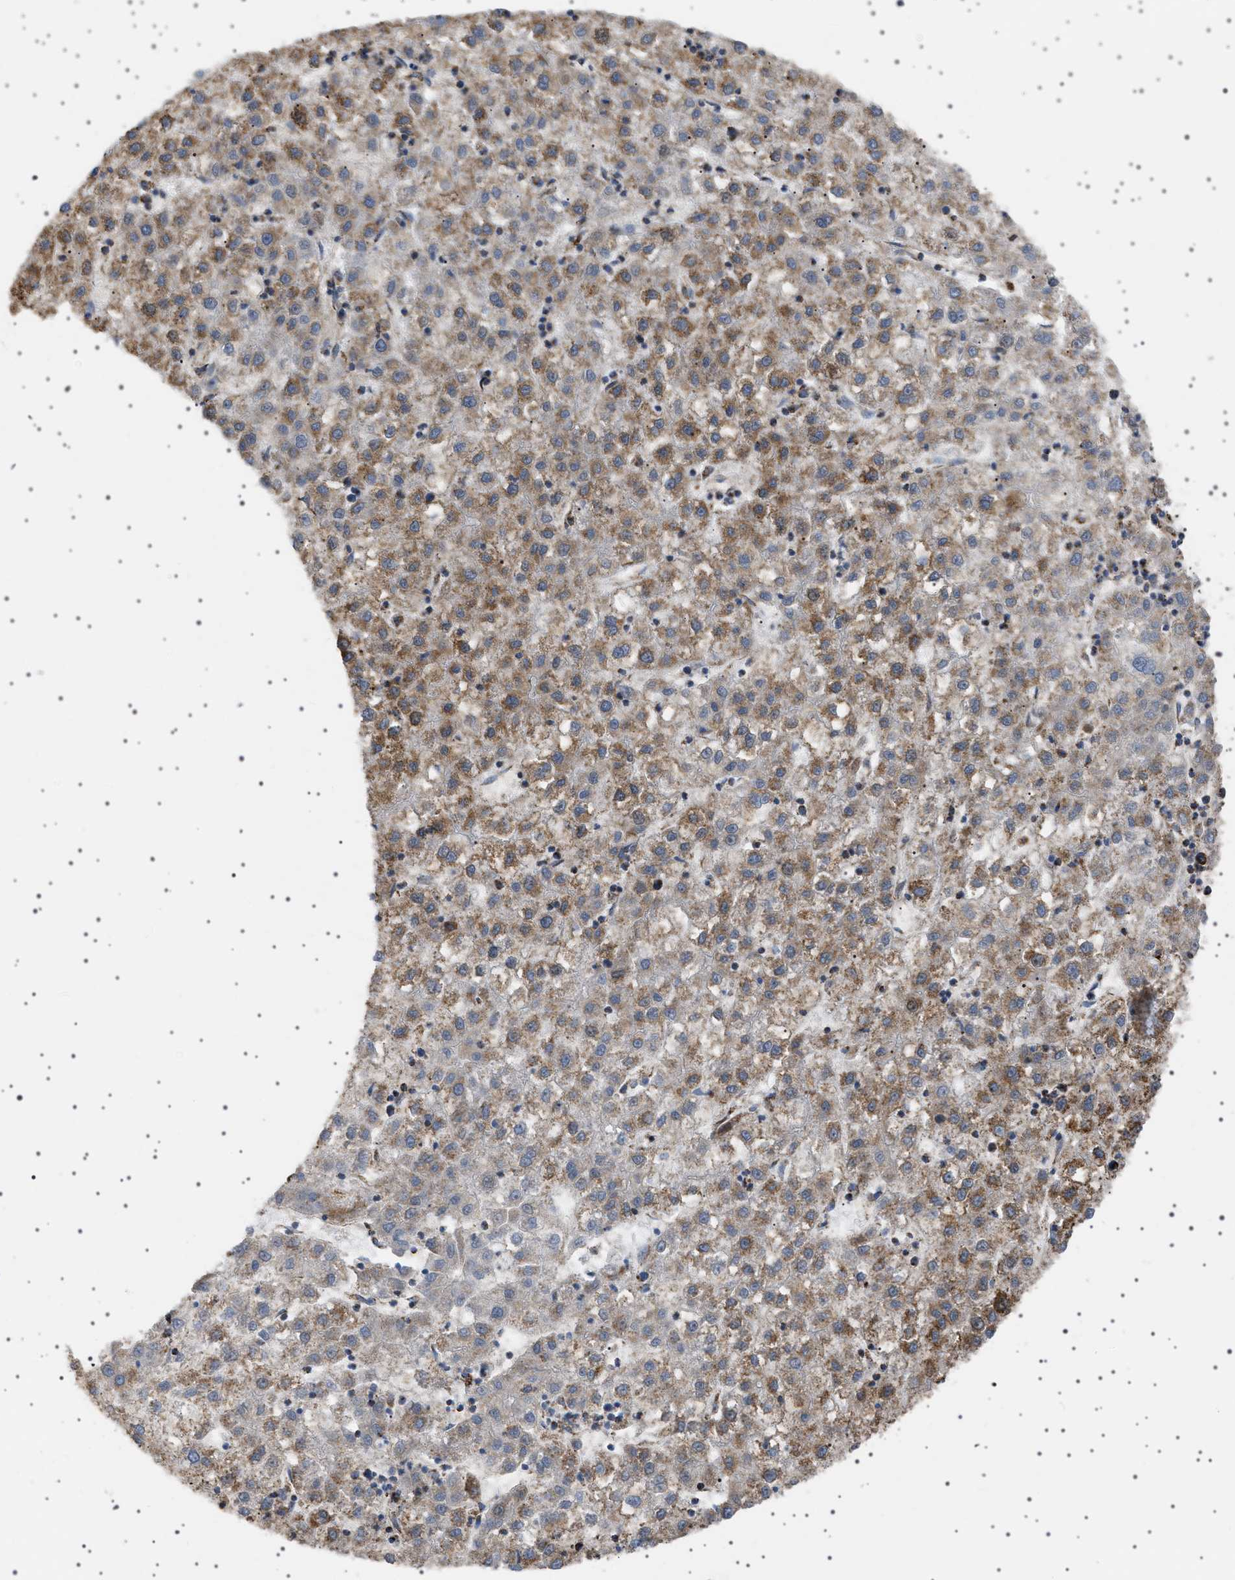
{"staining": {"intensity": "moderate", "quantity": "25%-75%", "location": "cytoplasmic/membranous"}, "tissue": "liver cancer", "cell_type": "Tumor cells", "image_type": "cancer", "snomed": [{"axis": "morphology", "description": "Carcinoma, Hepatocellular, NOS"}, {"axis": "topography", "description": "Liver"}], "caption": "IHC of liver cancer (hepatocellular carcinoma) reveals medium levels of moderate cytoplasmic/membranous staining in about 25%-75% of tumor cells. (DAB = brown stain, brightfield microscopy at high magnification).", "gene": "MELK", "patient": {"sex": "male", "age": 72}}